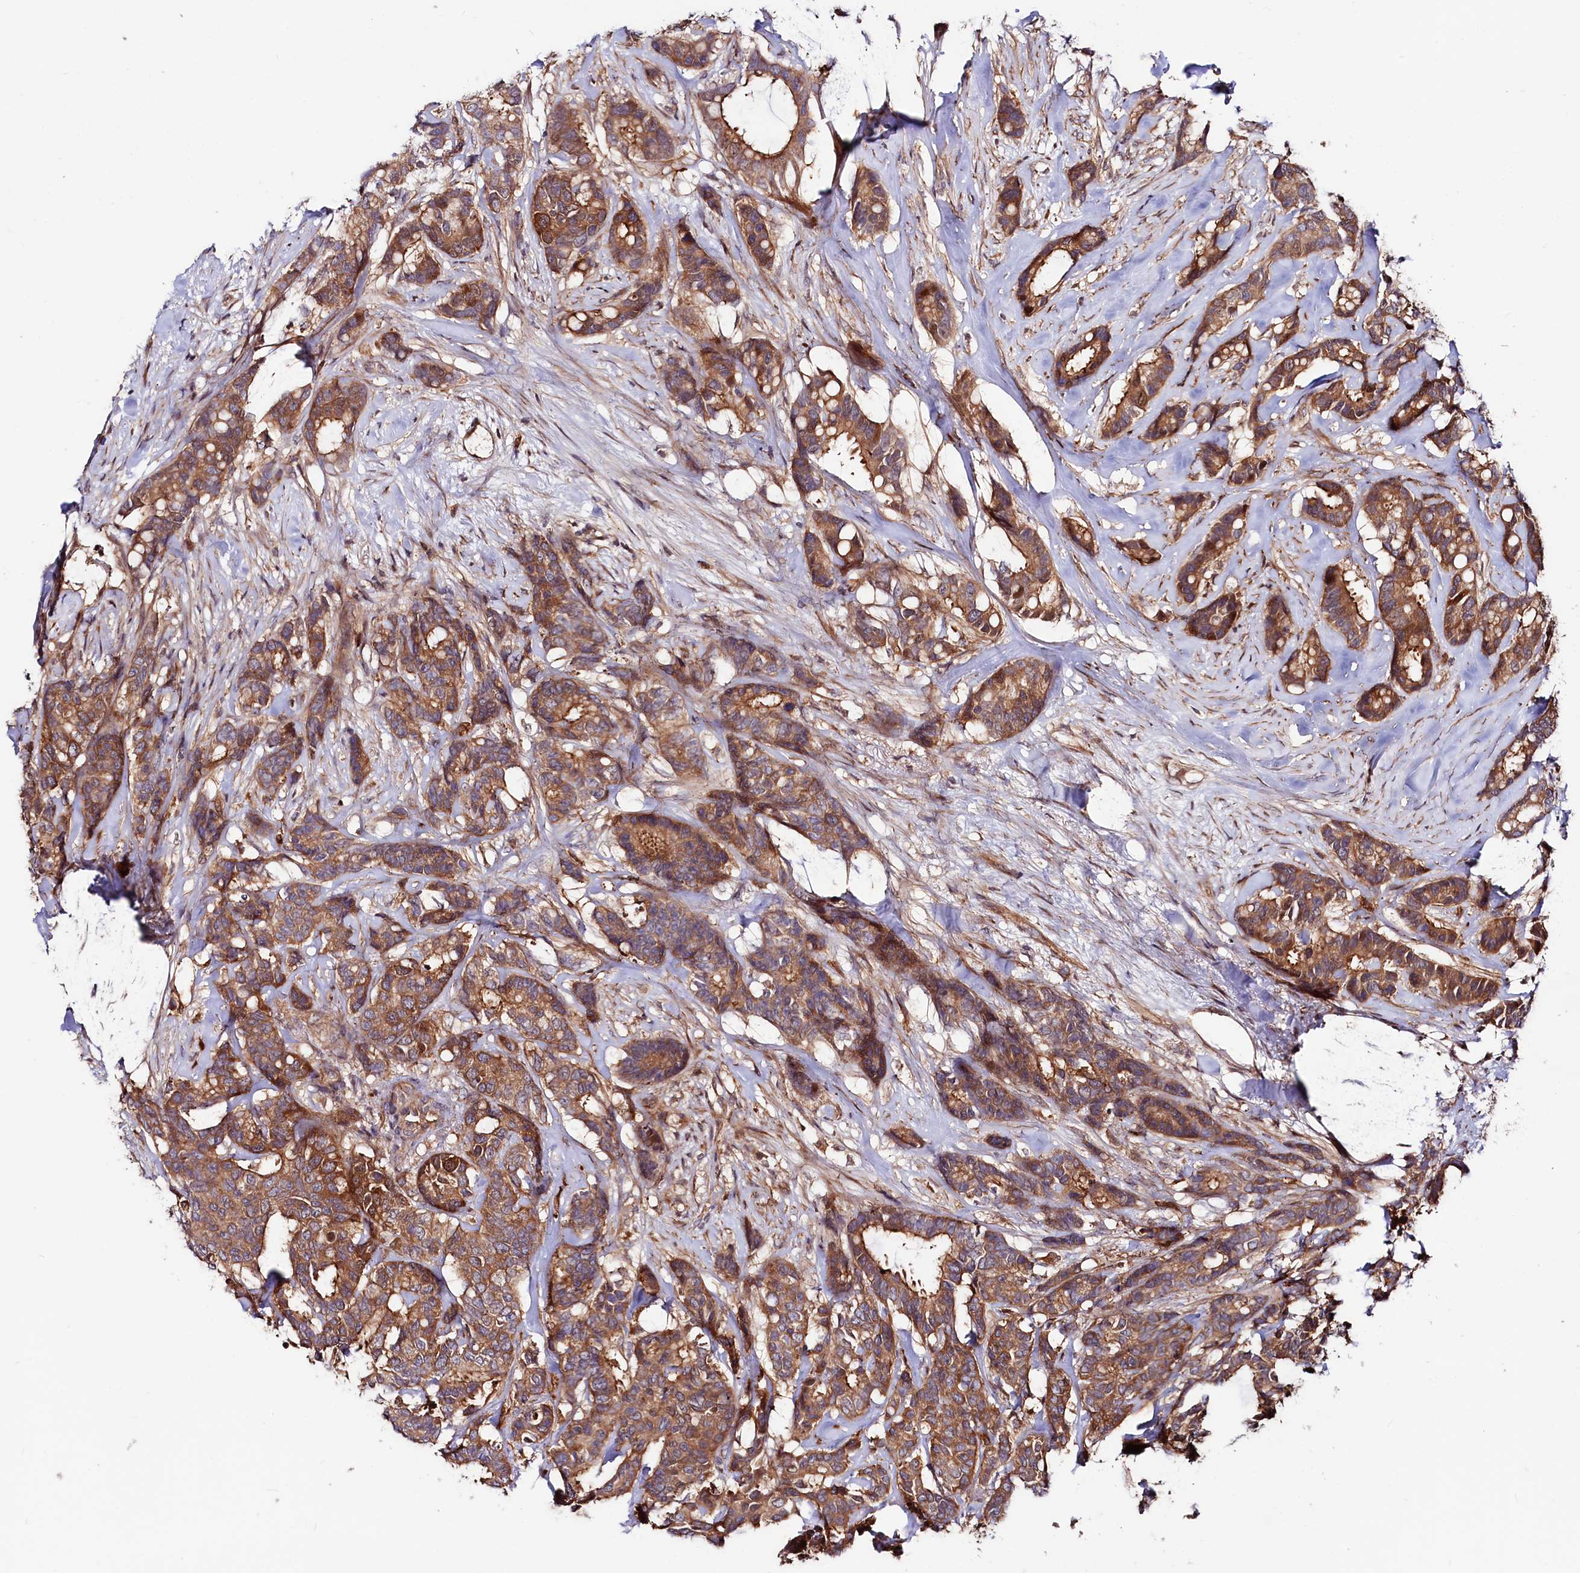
{"staining": {"intensity": "moderate", "quantity": ">75%", "location": "cytoplasmic/membranous"}, "tissue": "breast cancer", "cell_type": "Tumor cells", "image_type": "cancer", "snomed": [{"axis": "morphology", "description": "Duct carcinoma"}, {"axis": "topography", "description": "Breast"}], "caption": "Tumor cells reveal medium levels of moderate cytoplasmic/membranous staining in about >75% of cells in breast cancer (infiltrating ductal carcinoma).", "gene": "NEDD1", "patient": {"sex": "female", "age": 87}}